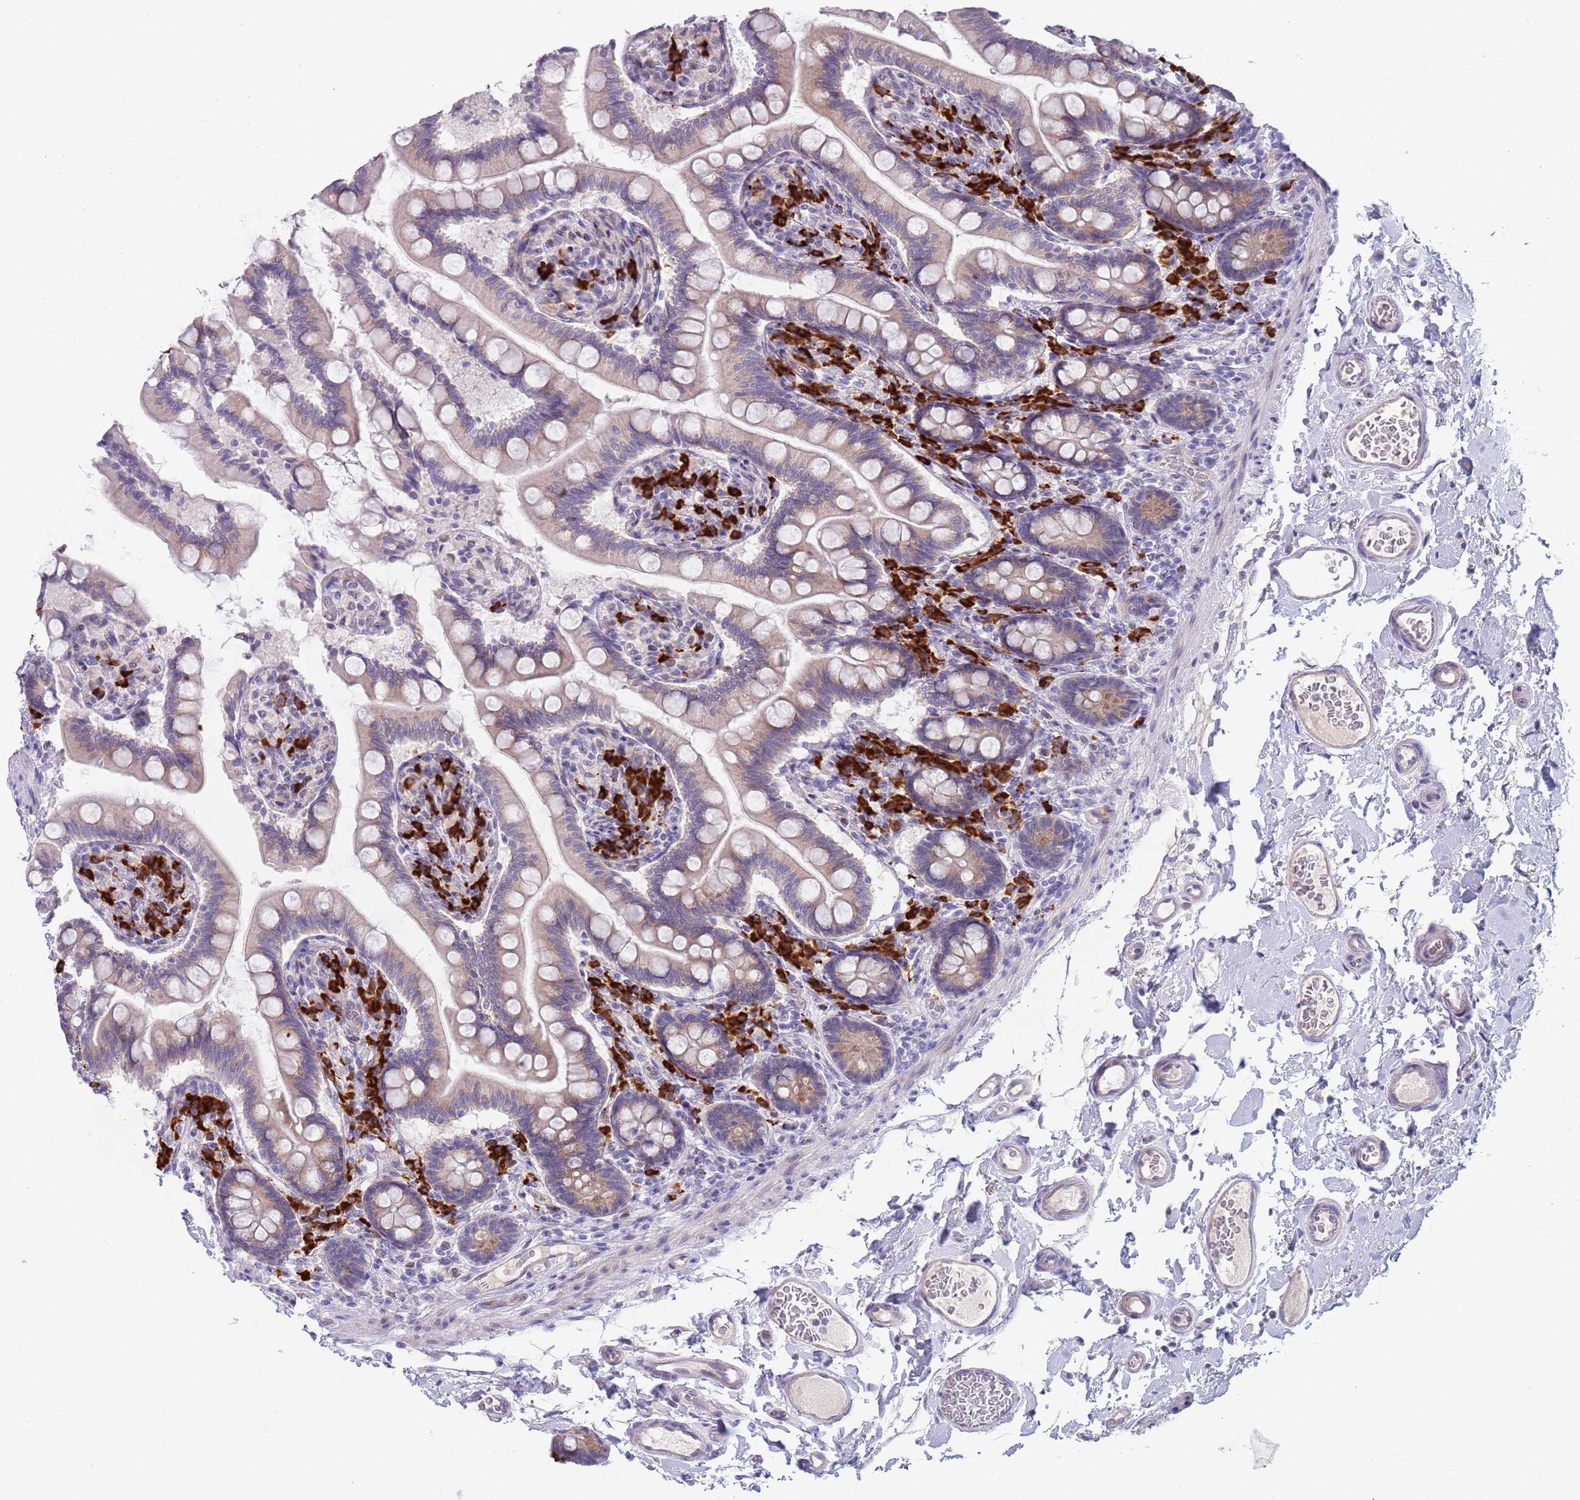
{"staining": {"intensity": "weak", "quantity": "25%-75%", "location": "cytoplasmic/membranous"}, "tissue": "small intestine", "cell_type": "Glandular cells", "image_type": "normal", "snomed": [{"axis": "morphology", "description": "Normal tissue, NOS"}, {"axis": "topography", "description": "Small intestine"}], "caption": "Immunohistochemical staining of unremarkable human small intestine shows low levels of weak cytoplasmic/membranous positivity in approximately 25%-75% of glandular cells. (IHC, brightfield microscopy, high magnification).", "gene": "TNRC6C", "patient": {"sex": "female", "age": 64}}